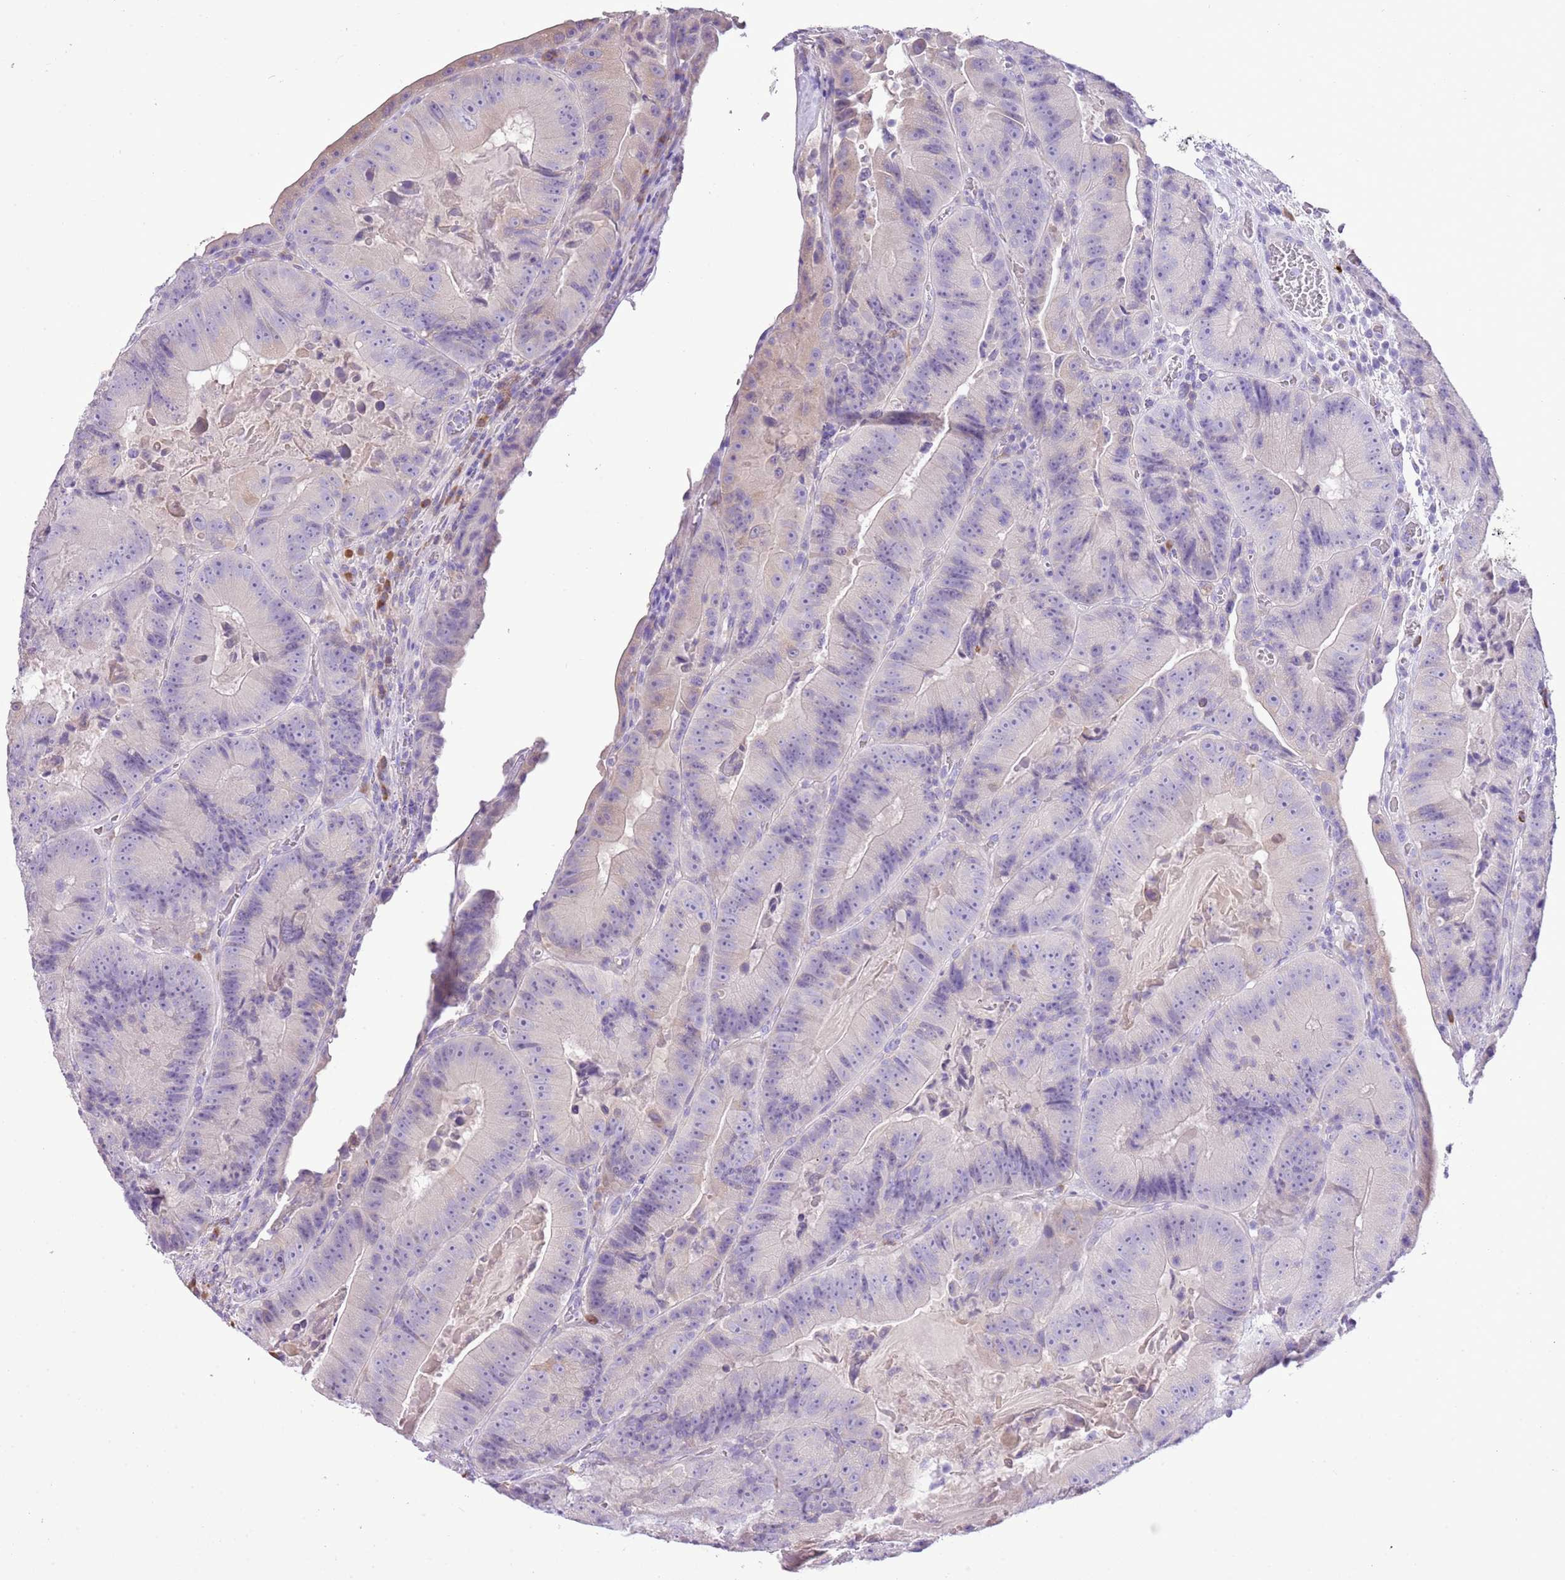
{"staining": {"intensity": "negative", "quantity": "none", "location": "none"}, "tissue": "colorectal cancer", "cell_type": "Tumor cells", "image_type": "cancer", "snomed": [{"axis": "morphology", "description": "Adenocarcinoma, NOS"}, {"axis": "topography", "description": "Colon"}], "caption": "Human adenocarcinoma (colorectal) stained for a protein using immunohistochemistry (IHC) demonstrates no expression in tumor cells.", "gene": "AAR2", "patient": {"sex": "female", "age": 86}}